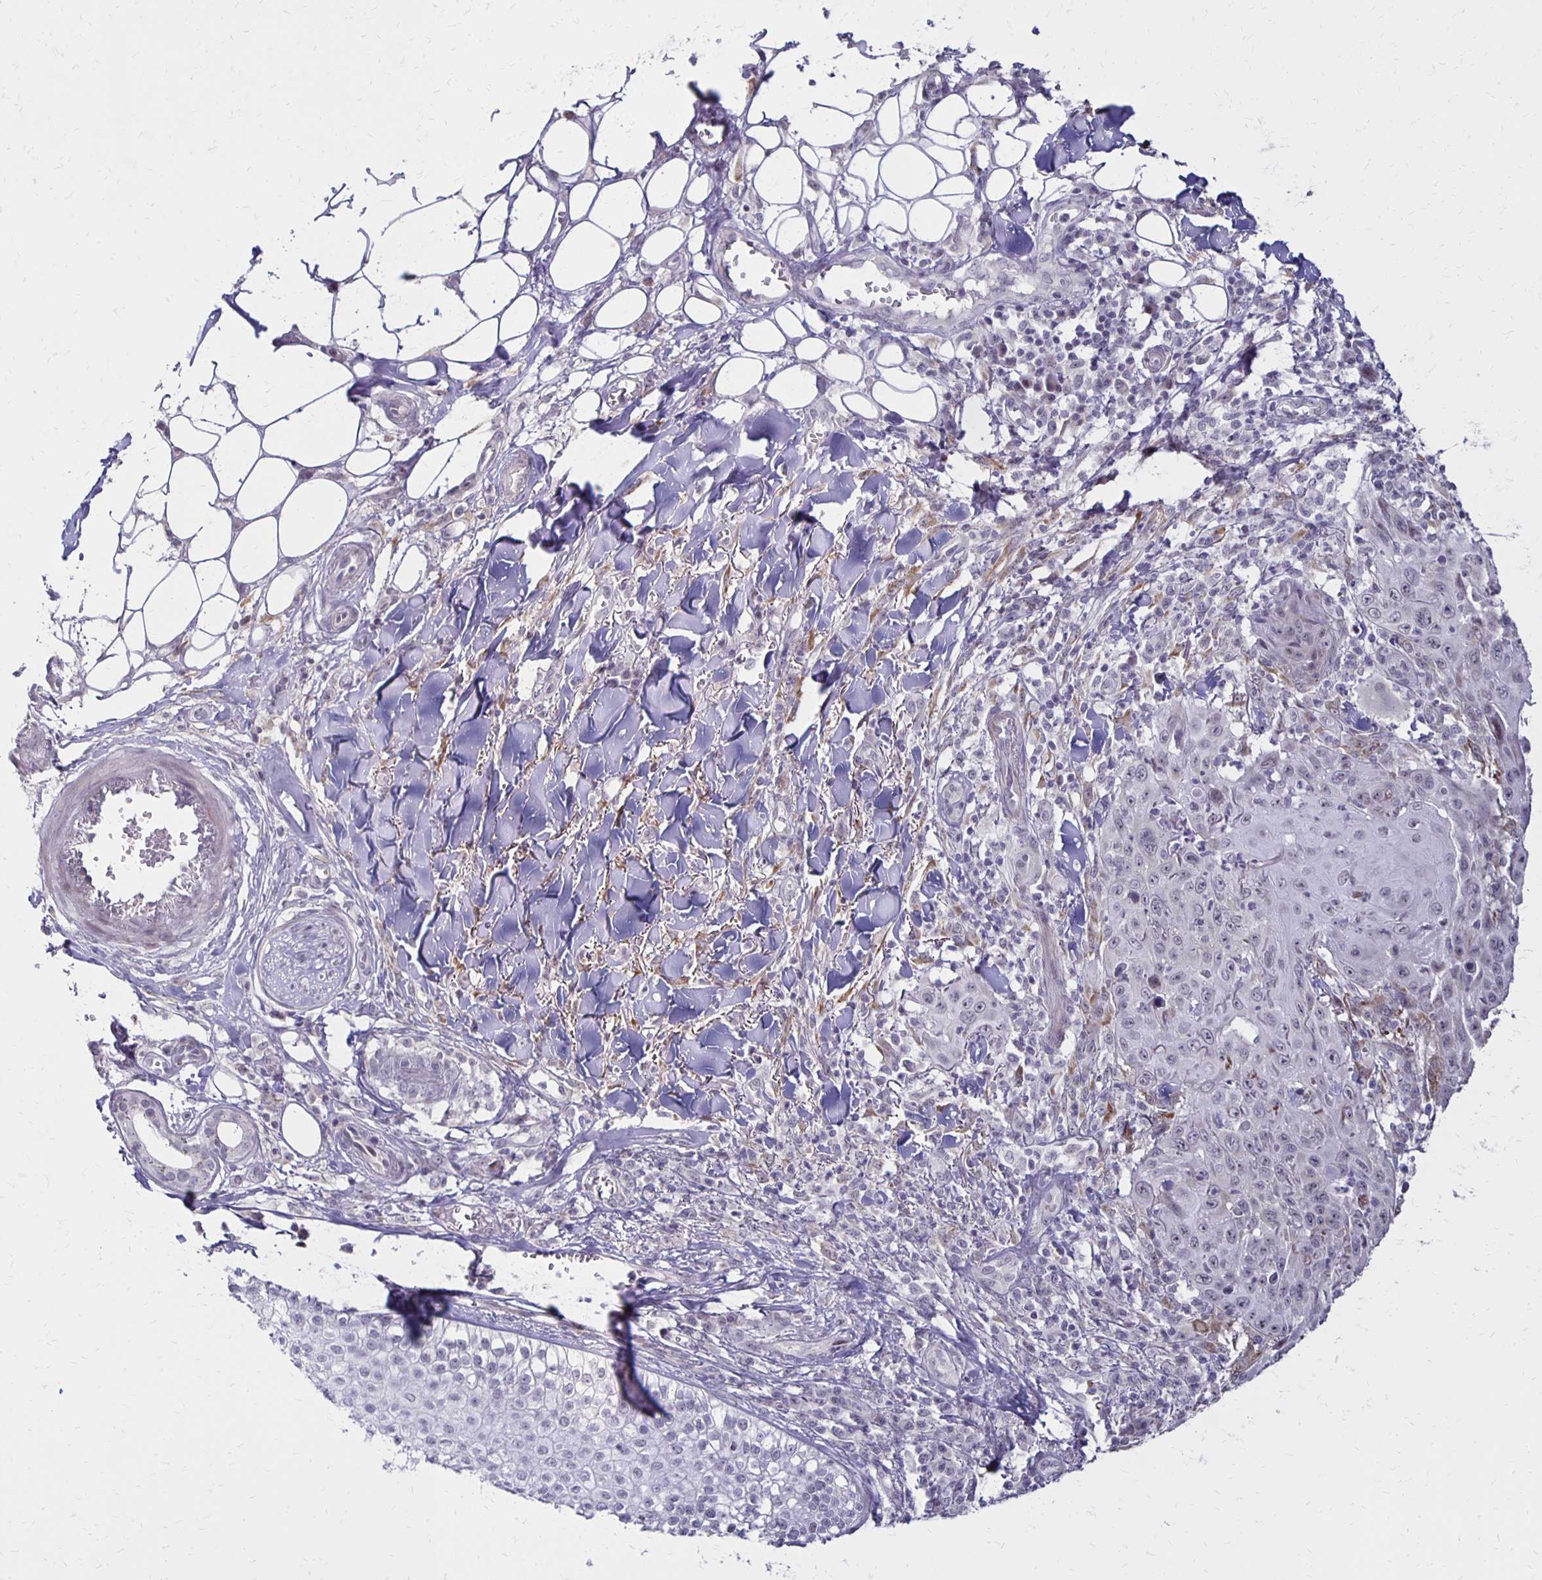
{"staining": {"intensity": "negative", "quantity": "none", "location": "none"}, "tissue": "skin cancer", "cell_type": "Tumor cells", "image_type": "cancer", "snomed": [{"axis": "morphology", "description": "Squamous cell carcinoma, NOS"}, {"axis": "topography", "description": "Skin"}], "caption": "There is no significant expression in tumor cells of skin squamous cell carcinoma.", "gene": "DAGLA", "patient": {"sex": "male", "age": 75}}